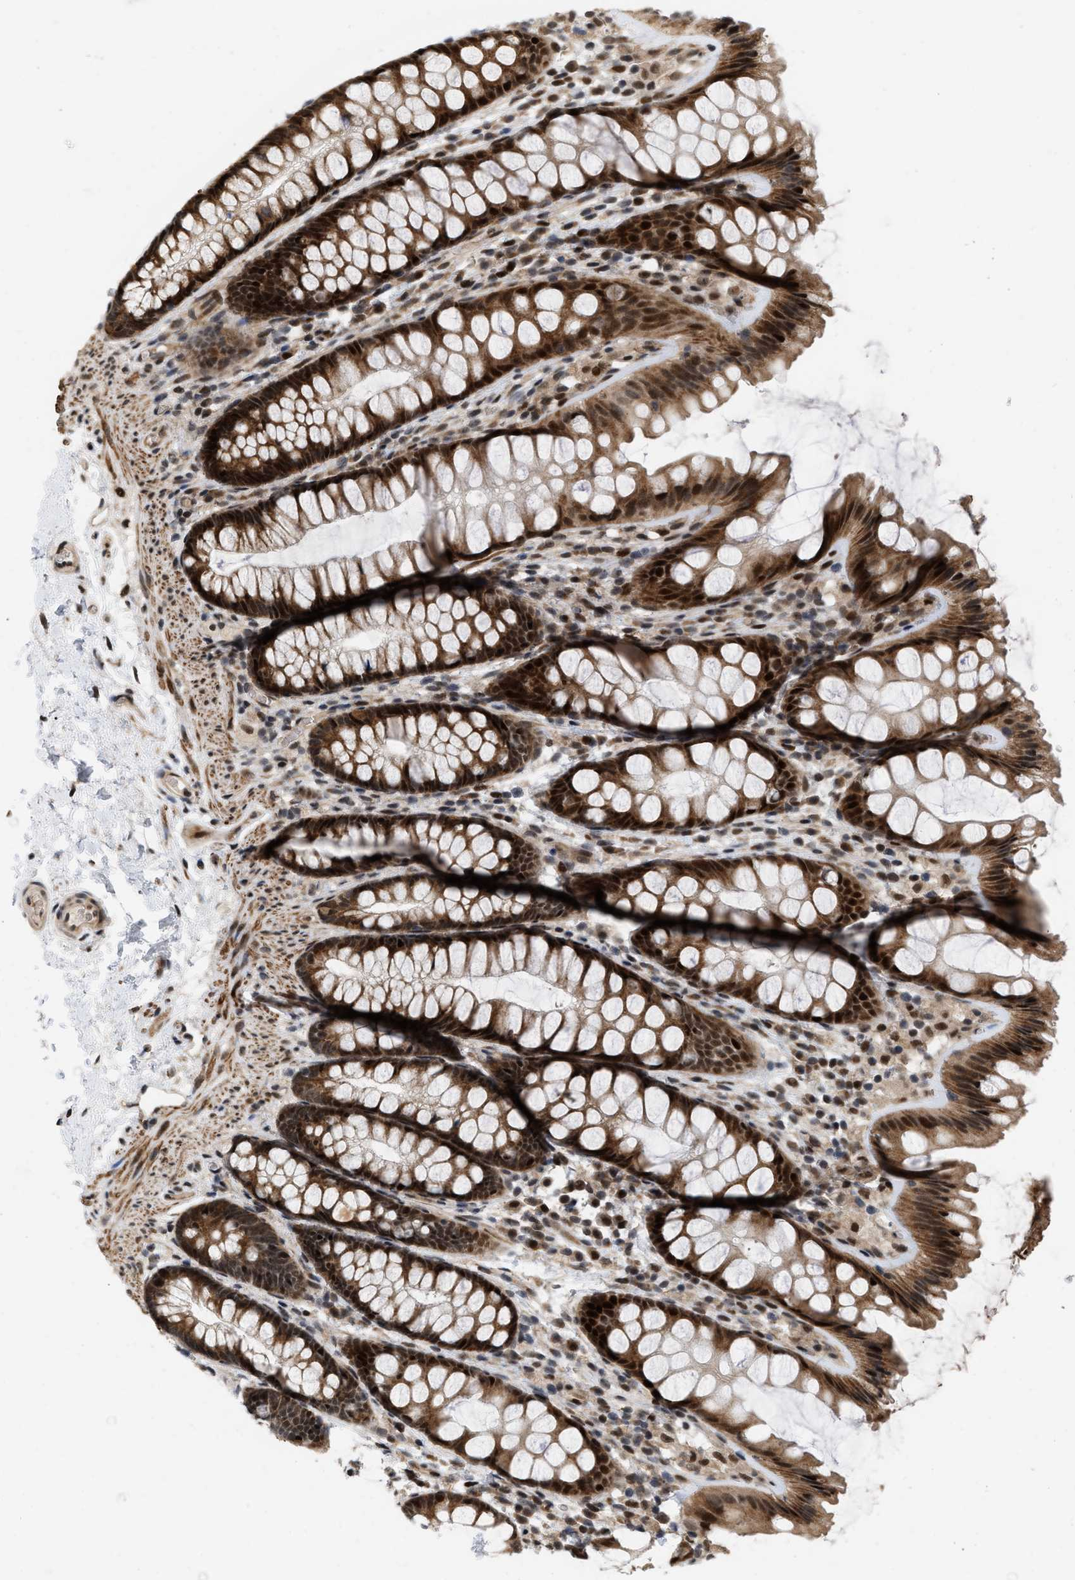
{"staining": {"intensity": "moderate", "quantity": ">75%", "location": "cytoplasmic/membranous"}, "tissue": "colon", "cell_type": "Endothelial cells", "image_type": "normal", "snomed": [{"axis": "morphology", "description": "Normal tissue, NOS"}, {"axis": "topography", "description": "Colon"}], "caption": "Brown immunohistochemical staining in benign human colon shows moderate cytoplasmic/membranous positivity in approximately >75% of endothelial cells. The staining is performed using DAB brown chromogen to label protein expression. The nuclei are counter-stained blue using hematoxylin.", "gene": "ANKRD11", "patient": {"sex": "female", "age": 56}}